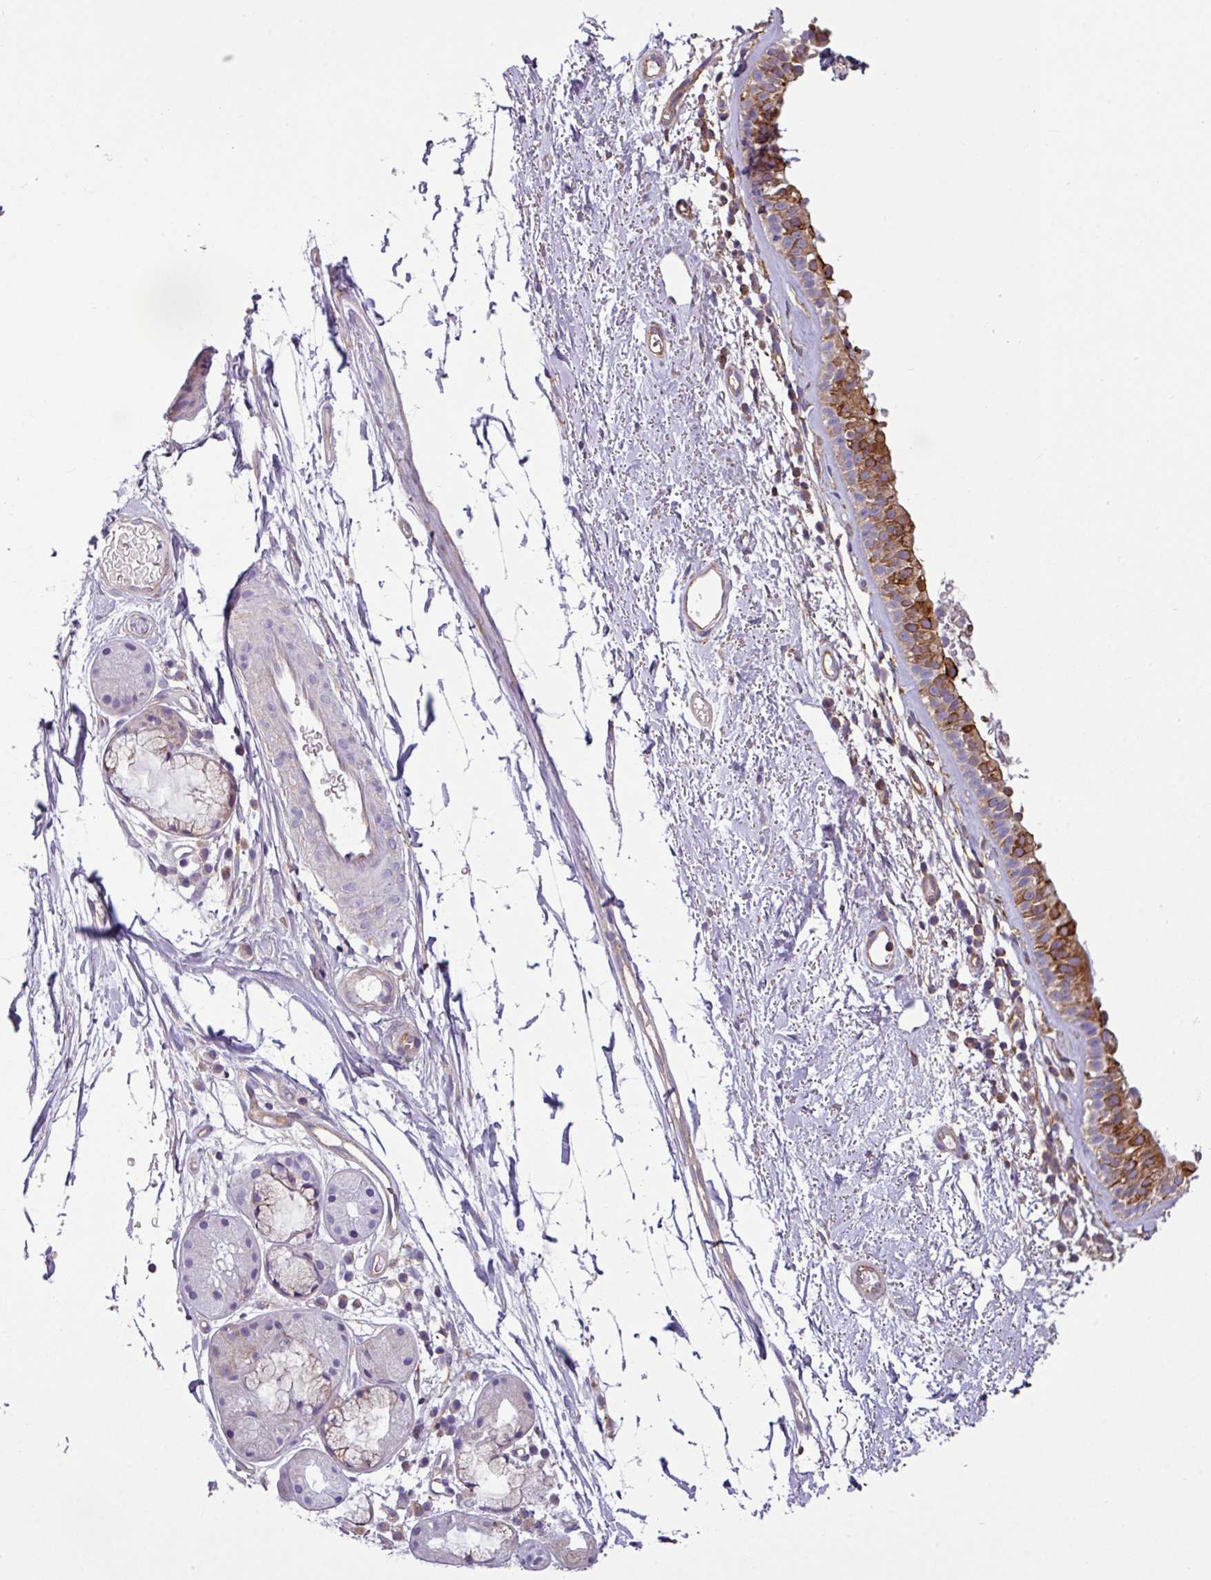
{"staining": {"intensity": "moderate", "quantity": "25%-75%", "location": "cytoplasmic/membranous"}, "tissue": "nasopharynx", "cell_type": "Respiratory epithelial cells", "image_type": "normal", "snomed": [{"axis": "morphology", "description": "Normal tissue, NOS"}, {"axis": "topography", "description": "Cartilage tissue"}, {"axis": "topography", "description": "Nasopharynx"}], "caption": "An immunohistochemistry (IHC) micrograph of unremarkable tissue is shown. Protein staining in brown shows moderate cytoplasmic/membranous positivity in nasopharynx within respiratory epithelial cells. (brown staining indicates protein expression, while blue staining denotes nuclei).", "gene": "XNDC1N", "patient": {"sex": "male", "age": 56}}